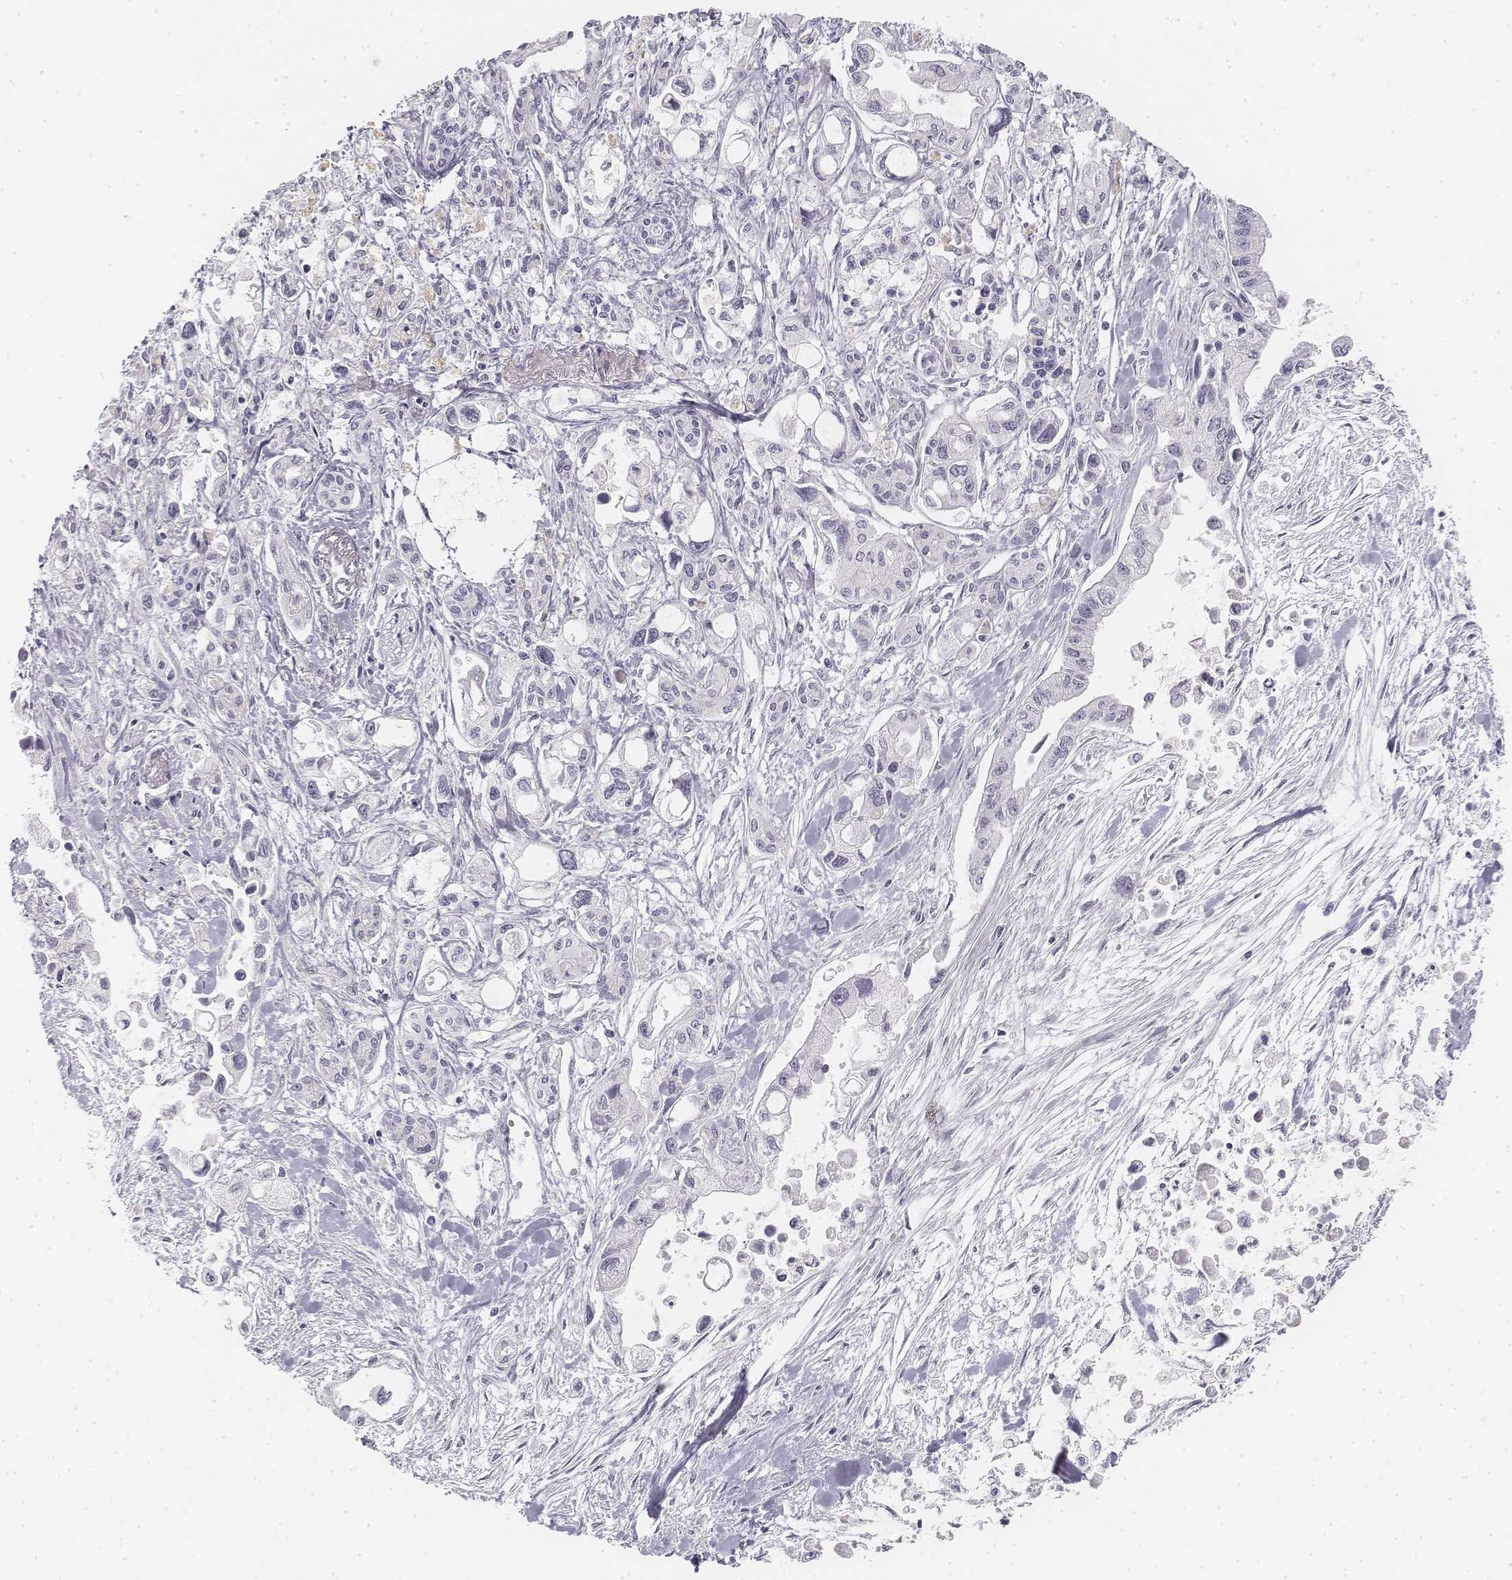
{"staining": {"intensity": "negative", "quantity": "none", "location": "none"}, "tissue": "pancreatic cancer", "cell_type": "Tumor cells", "image_type": "cancer", "snomed": [{"axis": "morphology", "description": "Adenocarcinoma, NOS"}, {"axis": "topography", "description": "Pancreas"}], "caption": "Tumor cells are negative for brown protein staining in adenocarcinoma (pancreatic).", "gene": "KRT25", "patient": {"sex": "female", "age": 61}}